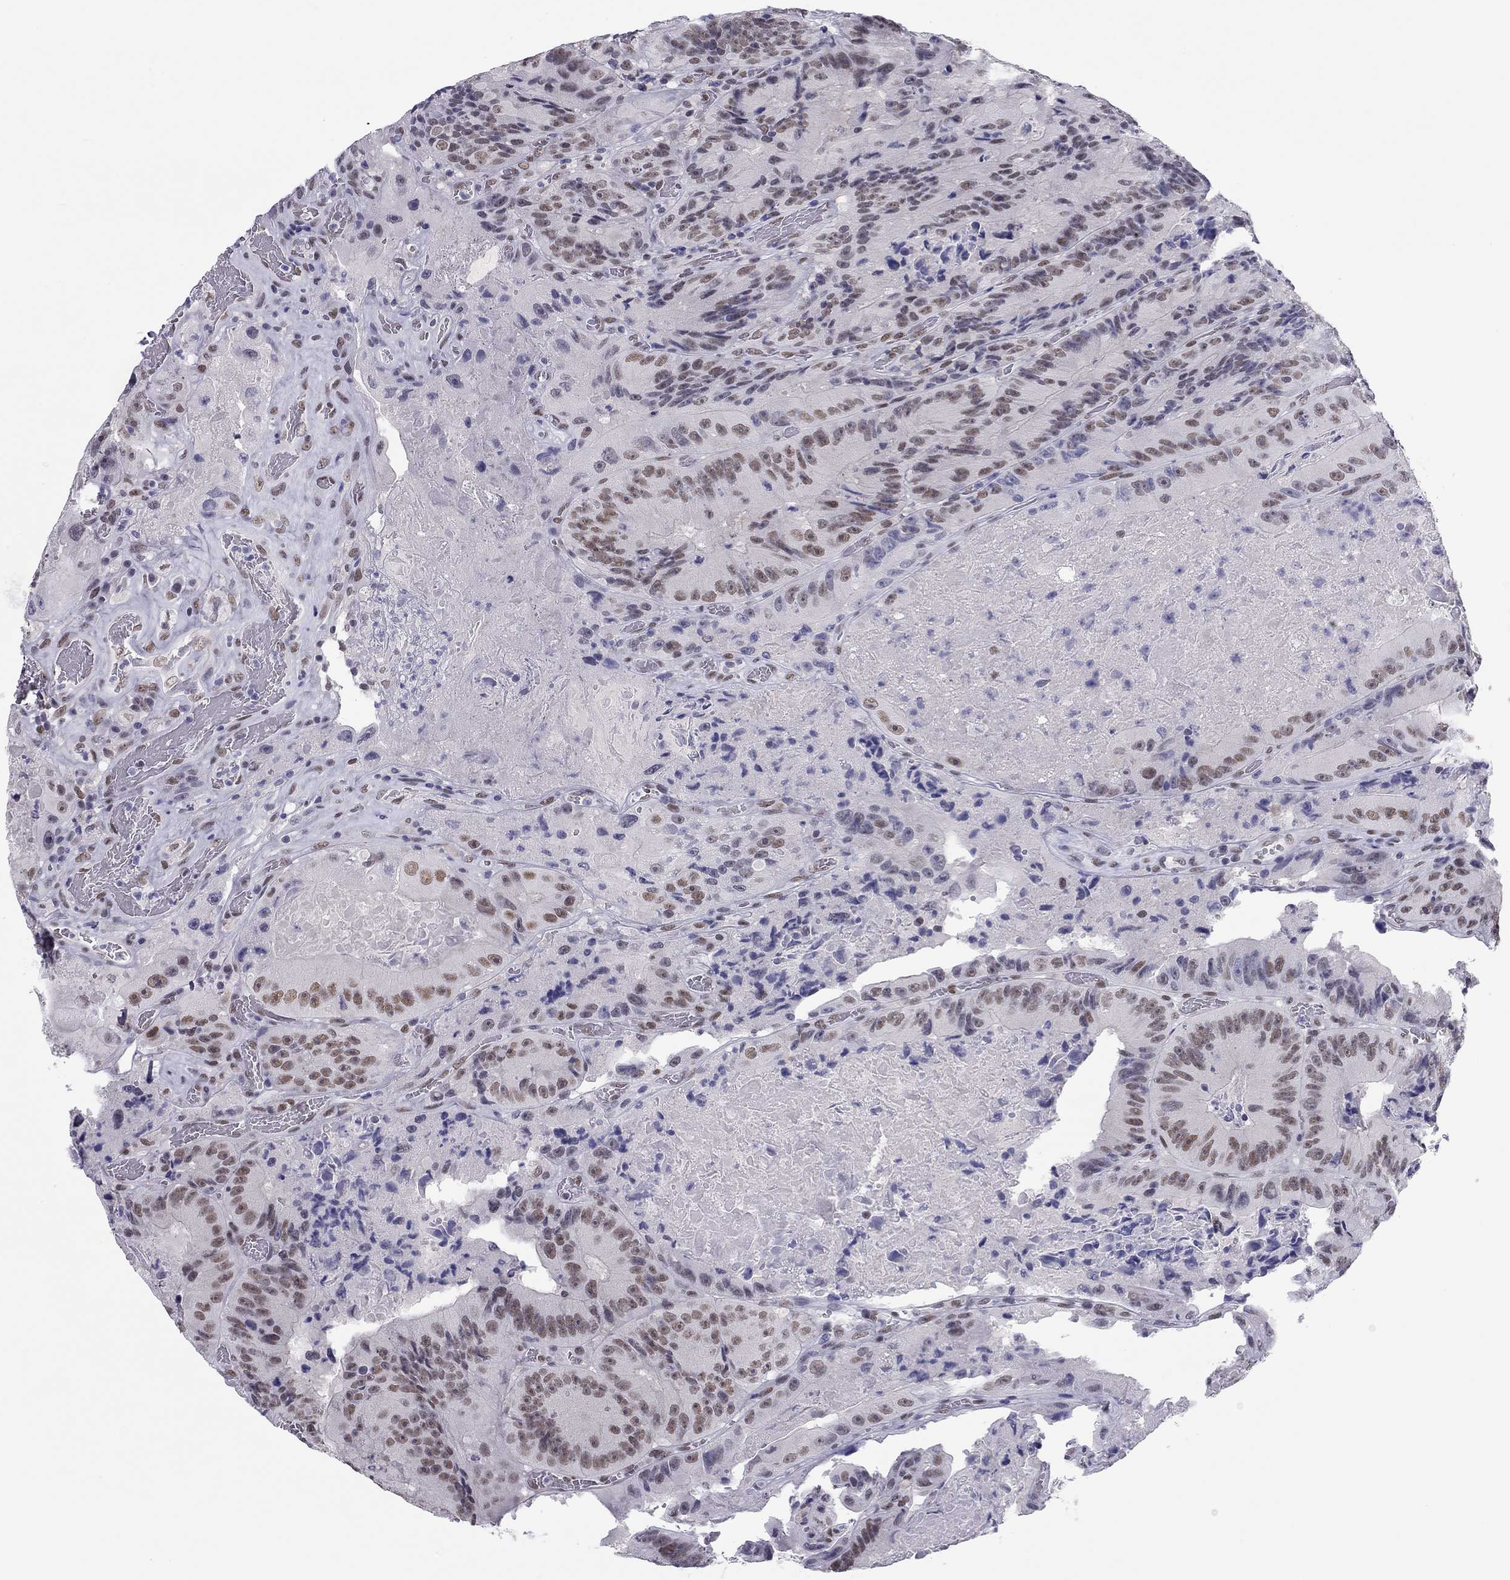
{"staining": {"intensity": "moderate", "quantity": ">75%", "location": "nuclear"}, "tissue": "colorectal cancer", "cell_type": "Tumor cells", "image_type": "cancer", "snomed": [{"axis": "morphology", "description": "Adenocarcinoma, NOS"}, {"axis": "topography", "description": "Colon"}], "caption": "The photomicrograph reveals immunohistochemical staining of colorectal cancer. There is moderate nuclear positivity is present in approximately >75% of tumor cells. The staining is performed using DAB brown chromogen to label protein expression. The nuclei are counter-stained blue using hematoxylin.", "gene": "DOT1L", "patient": {"sex": "female", "age": 86}}